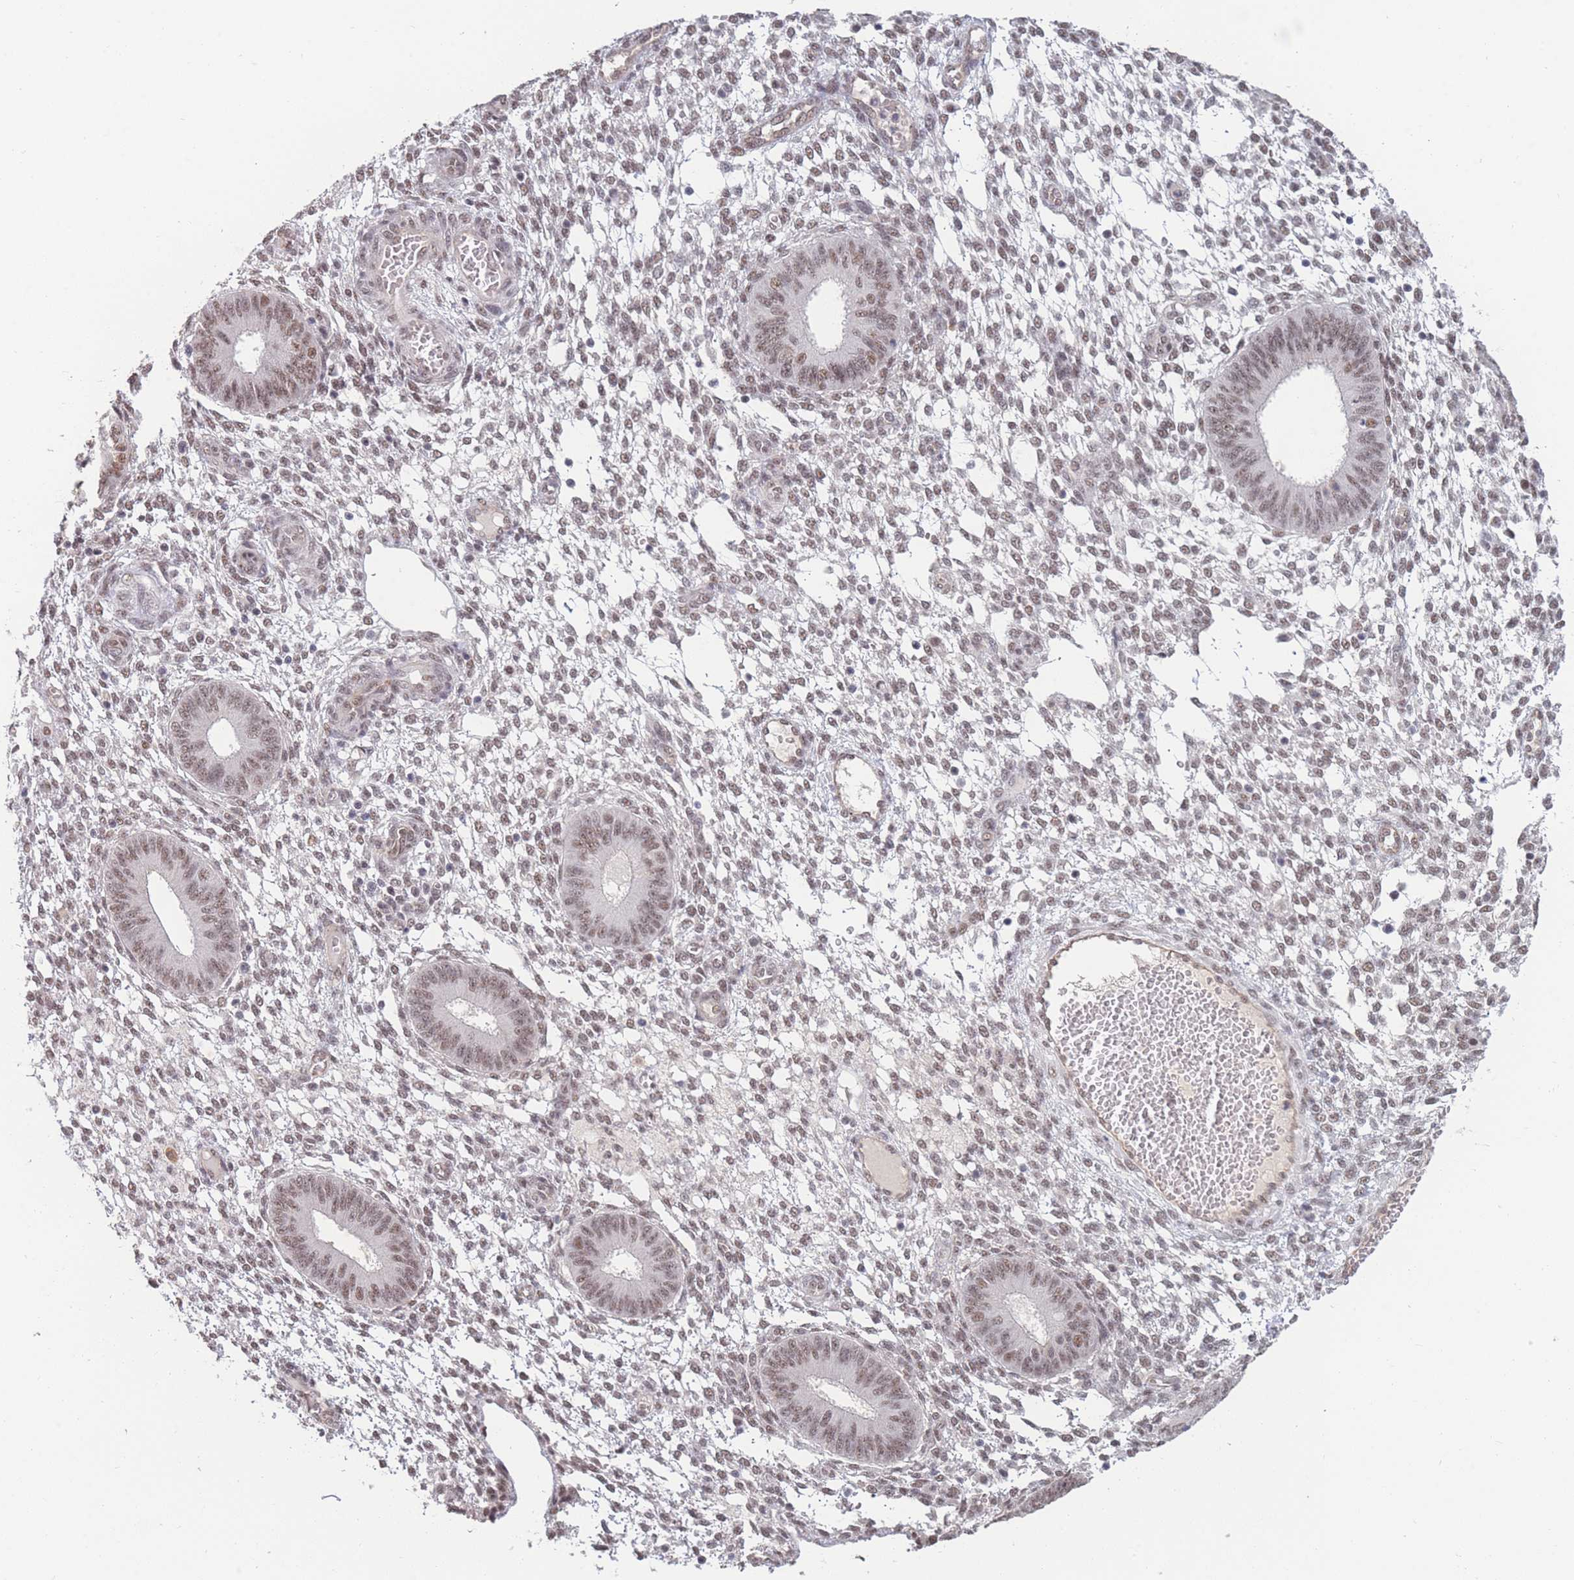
{"staining": {"intensity": "moderate", "quantity": ">75%", "location": "nuclear"}, "tissue": "endometrium", "cell_type": "Cells in endometrial stroma", "image_type": "normal", "snomed": [{"axis": "morphology", "description": "Normal tissue, NOS"}, {"axis": "topography", "description": "Endometrium"}], "caption": "Brown immunohistochemical staining in benign human endometrium displays moderate nuclear expression in about >75% of cells in endometrial stroma.", "gene": "SNRPA1", "patient": {"sex": "female", "age": 49}}